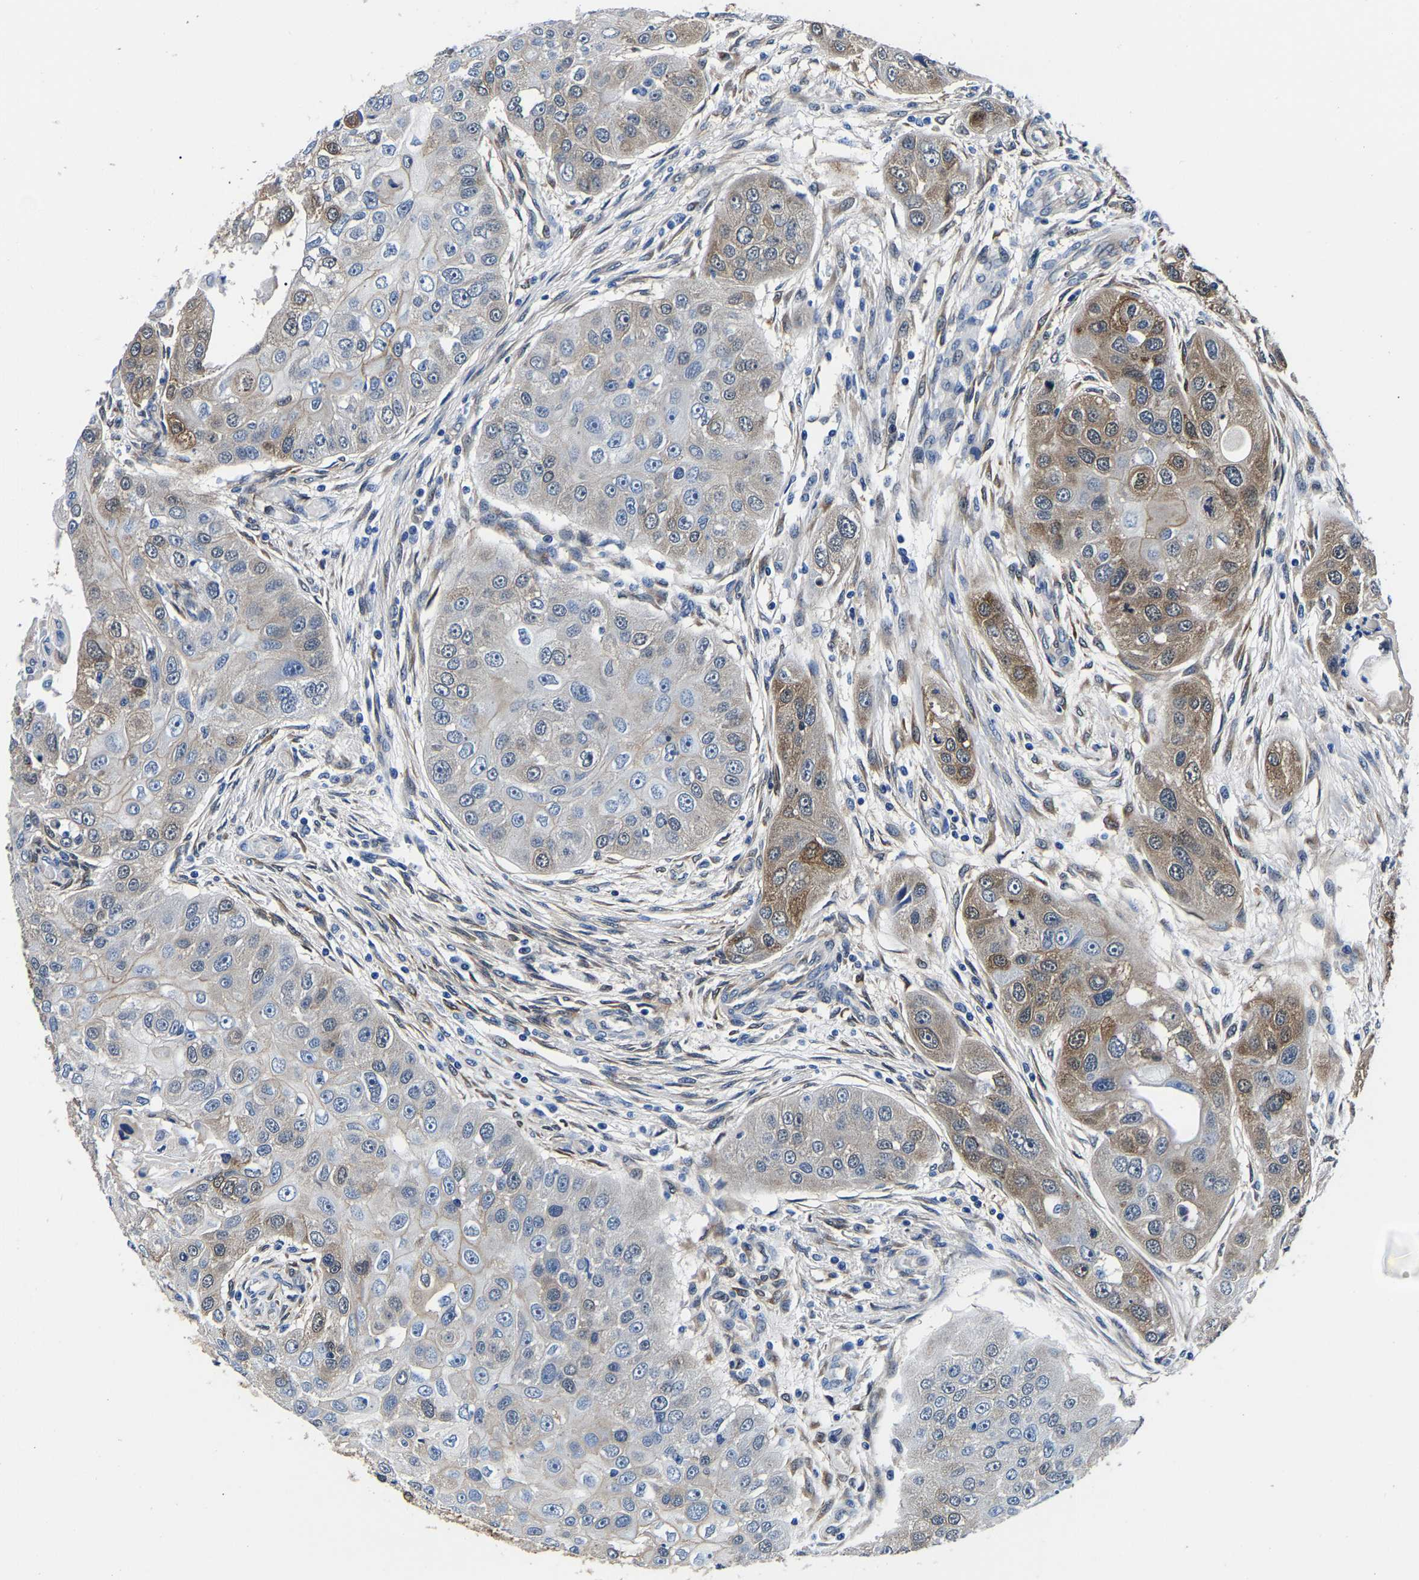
{"staining": {"intensity": "moderate", "quantity": "<25%", "location": "cytoplasmic/membranous"}, "tissue": "head and neck cancer", "cell_type": "Tumor cells", "image_type": "cancer", "snomed": [{"axis": "morphology", "description": "Normal tissue, NOS"}, {"axis": "morphology", "description": "Squamous cell carcinoma, NOS"}, {"axis": "topography", "description": "Skeletal muscle"}, {"axis": "topography", "description": "Head-Neck"}], "caption": "Moderate cytoplasmic/membranous protein expression is identified in approximately <25% of tumor cells in squamous cell carcinoma (head and neck).", "gene": "S100A13", "patient": {"sex": "male", "age": 51}}